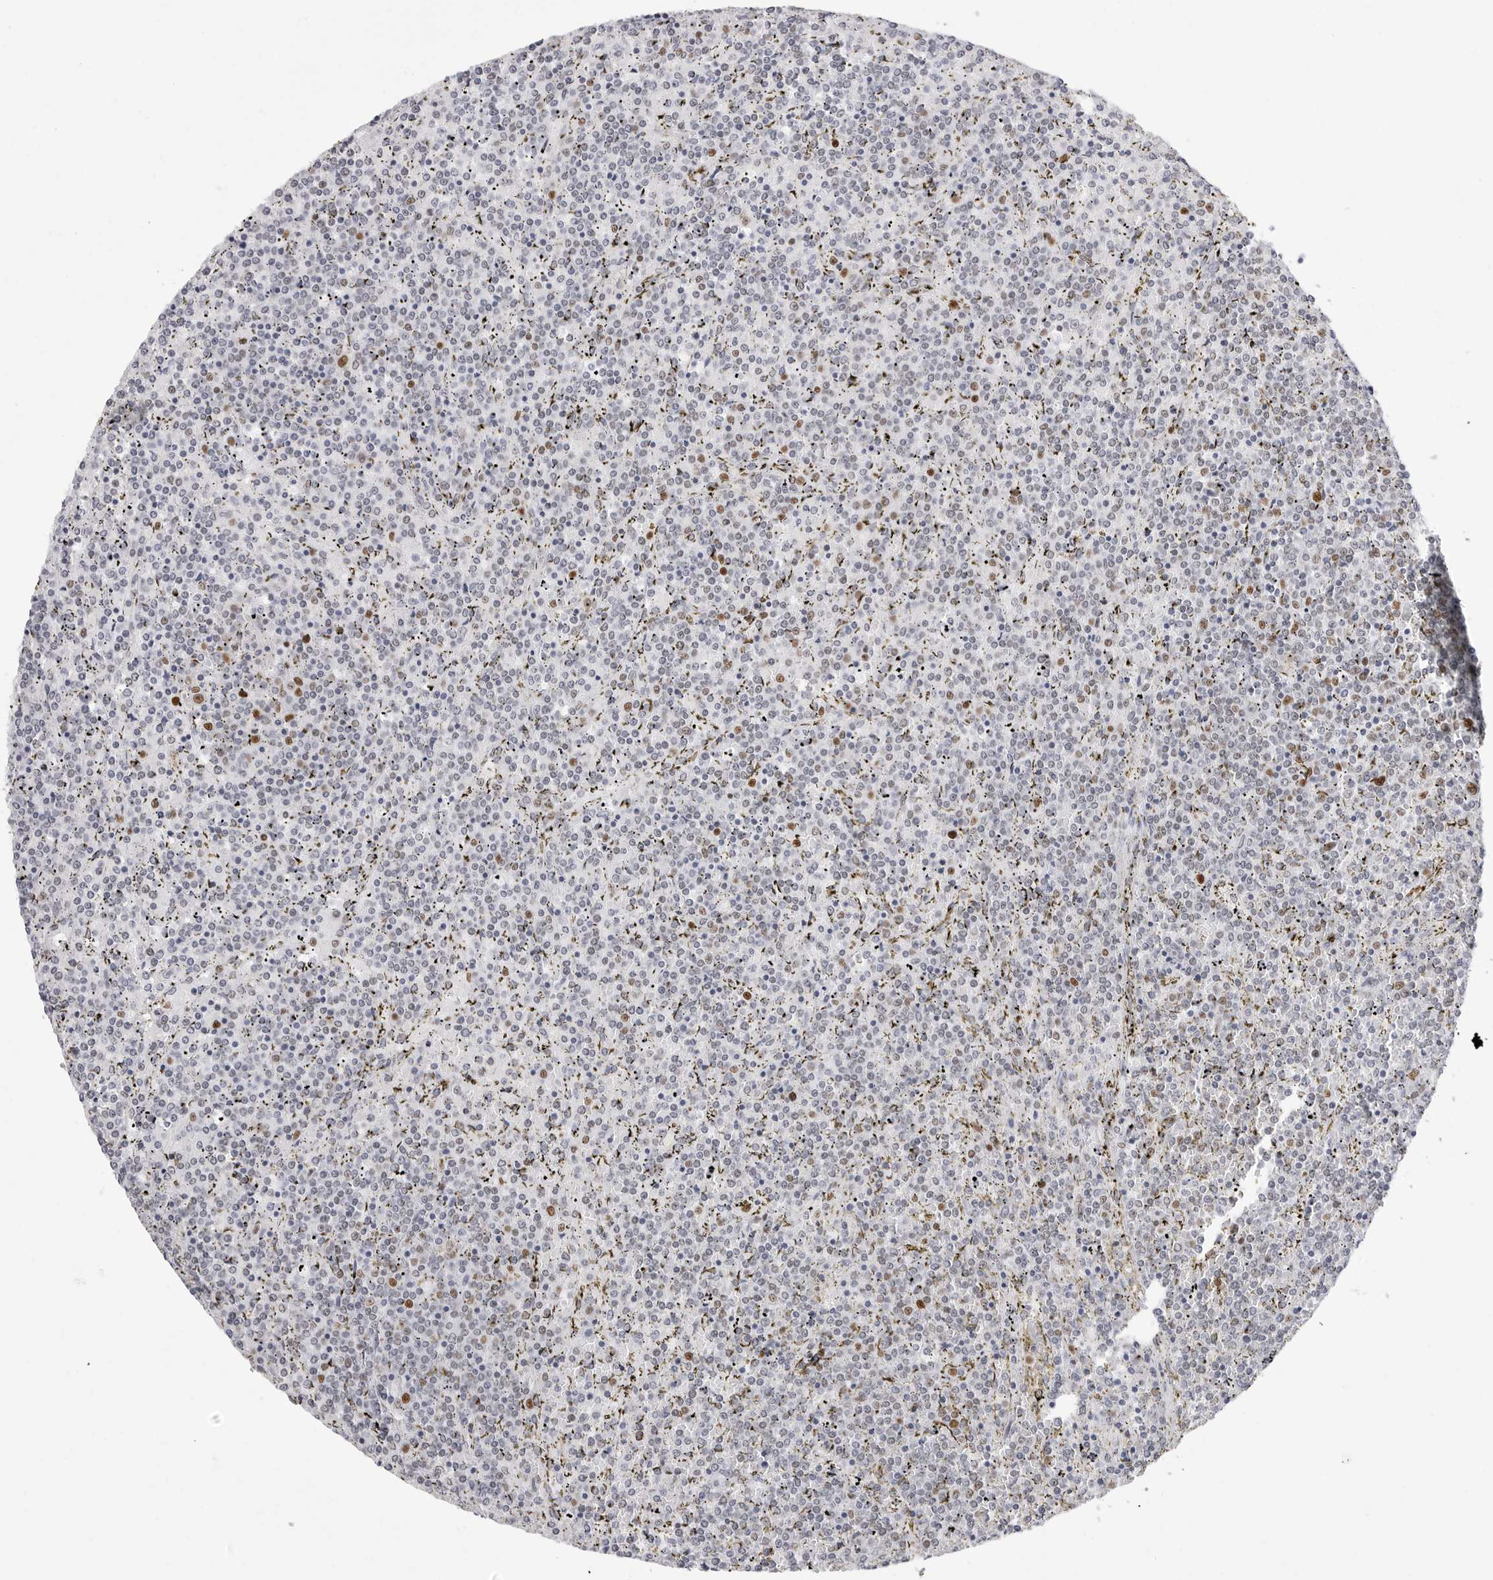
{"staining": {"intensity": "moderate", "quantity": "<25%", "location": "nuclear"}, "tissue": "lymphoma", "cell_type": "Tumor cells", "image_type": "cancer", "snomed": [{"axis": "morphology", "description": "Malignant lymphoma, non-Hodgkin's type, Low grade"}, {"axis": "topography", "description": "Spleen"}], "caption": "A brown stain highlights moderate nuclear positivity of a protein in malignant lymphoma, non-Hodgkin's type (low-grade) tumor cells.", "gene": "NASP", "patient": {"sex": "female", "age": 19}}